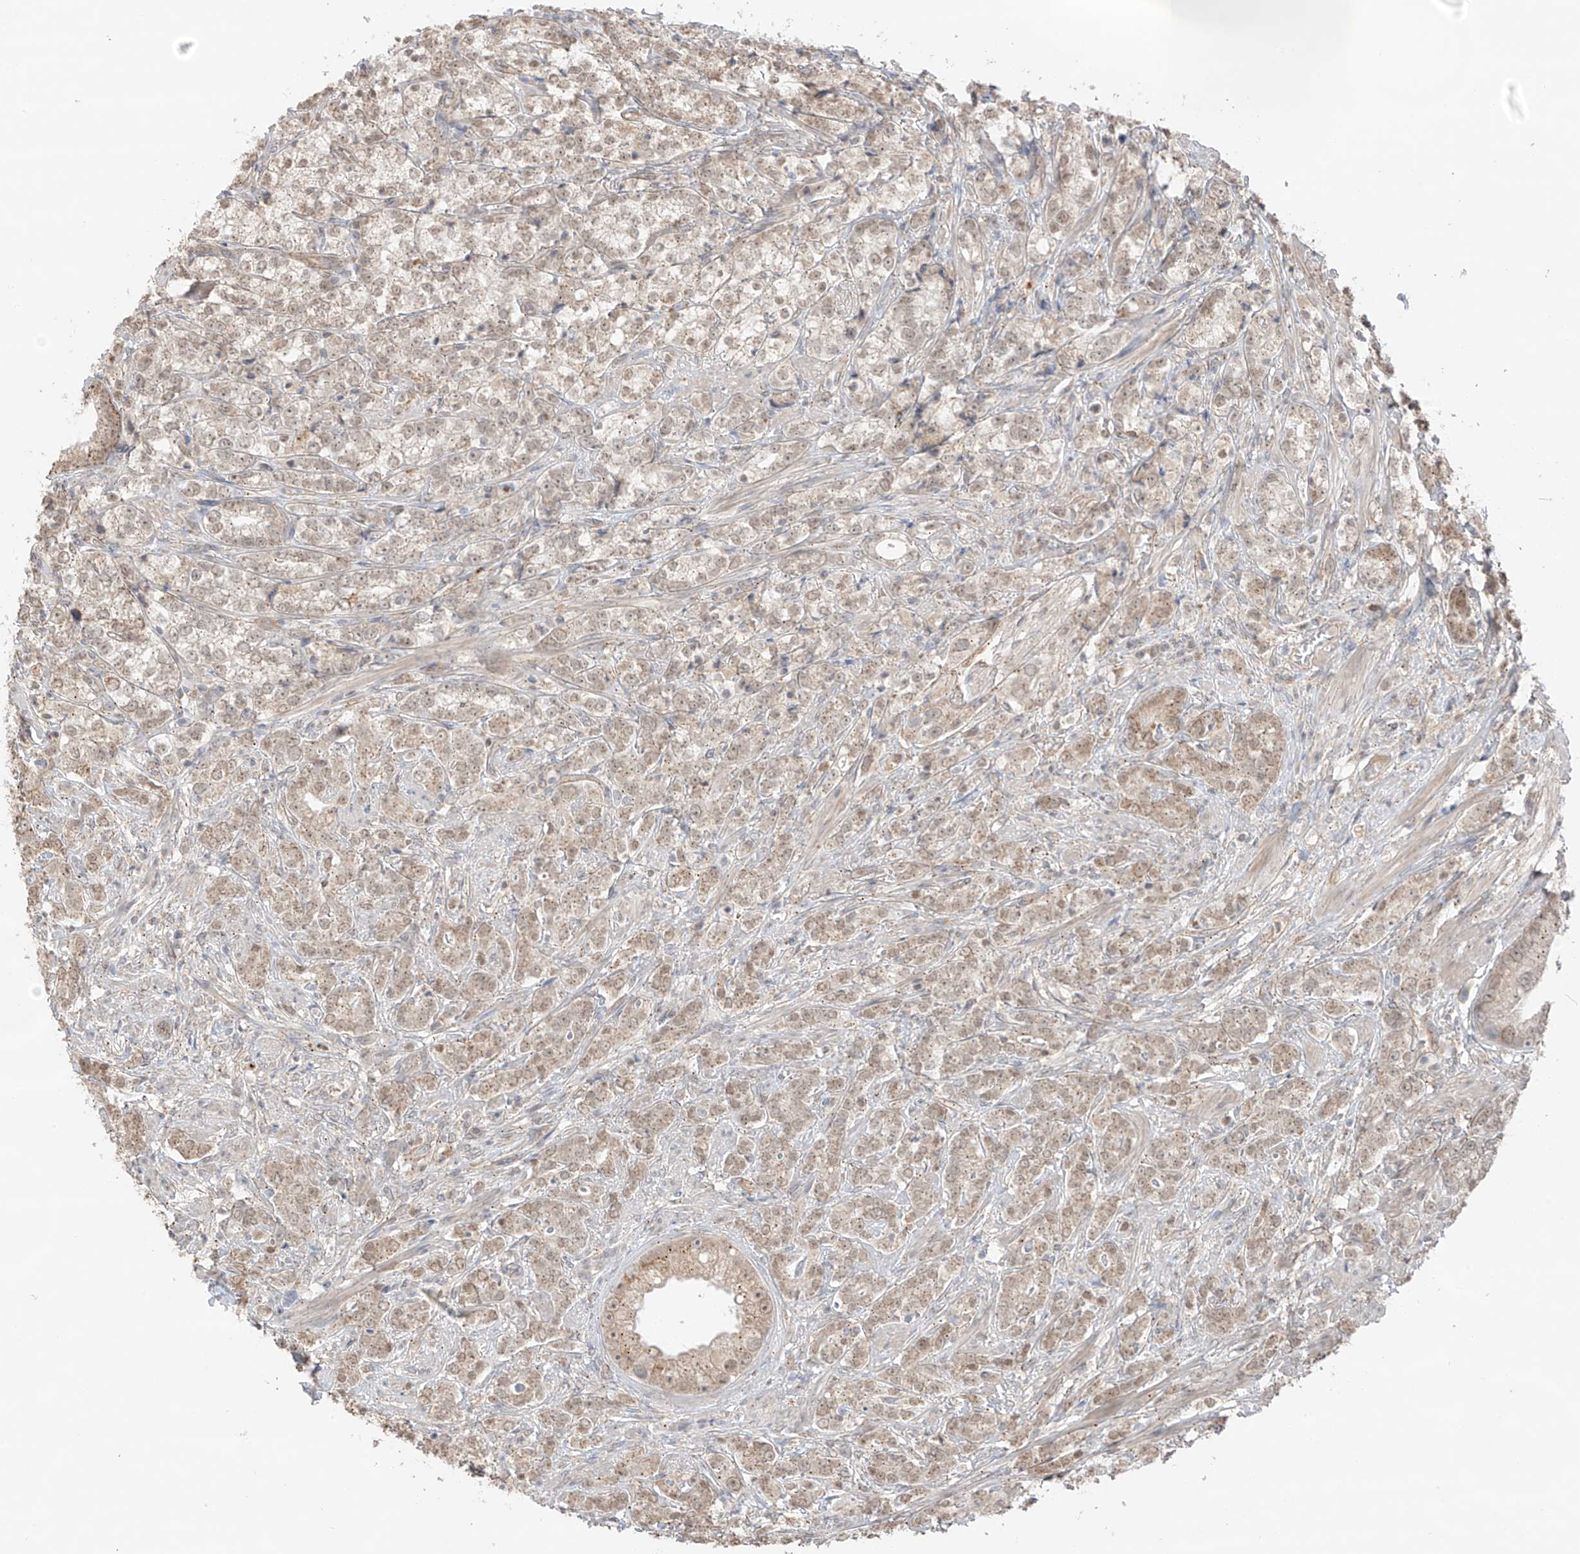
{"staining": {"intensity": "weak", "quantity": ">75%", "location": "cytoplasmic/membranous,nuclear"}, "tissue": "prostate cancer", "cell_type": "Tumor cells", "image_type": "cancer", "snomed": [{"axis": "morphology", "description": "Adenocarcinoma, High grade"}, {"axis": "topography", "description": "Prostate"}], "caption": "Tumor cells show low levels of weak cytoplasmic/membranous and nuclear positivity in about >75% of cells in human prostate cancer (high-grade adenocarcinoma). (DAB IHC, brown staining for protein, blue staining for nuclei).", "gene": "N4BP3", "patient": {"sex": "male", "age": 69}}